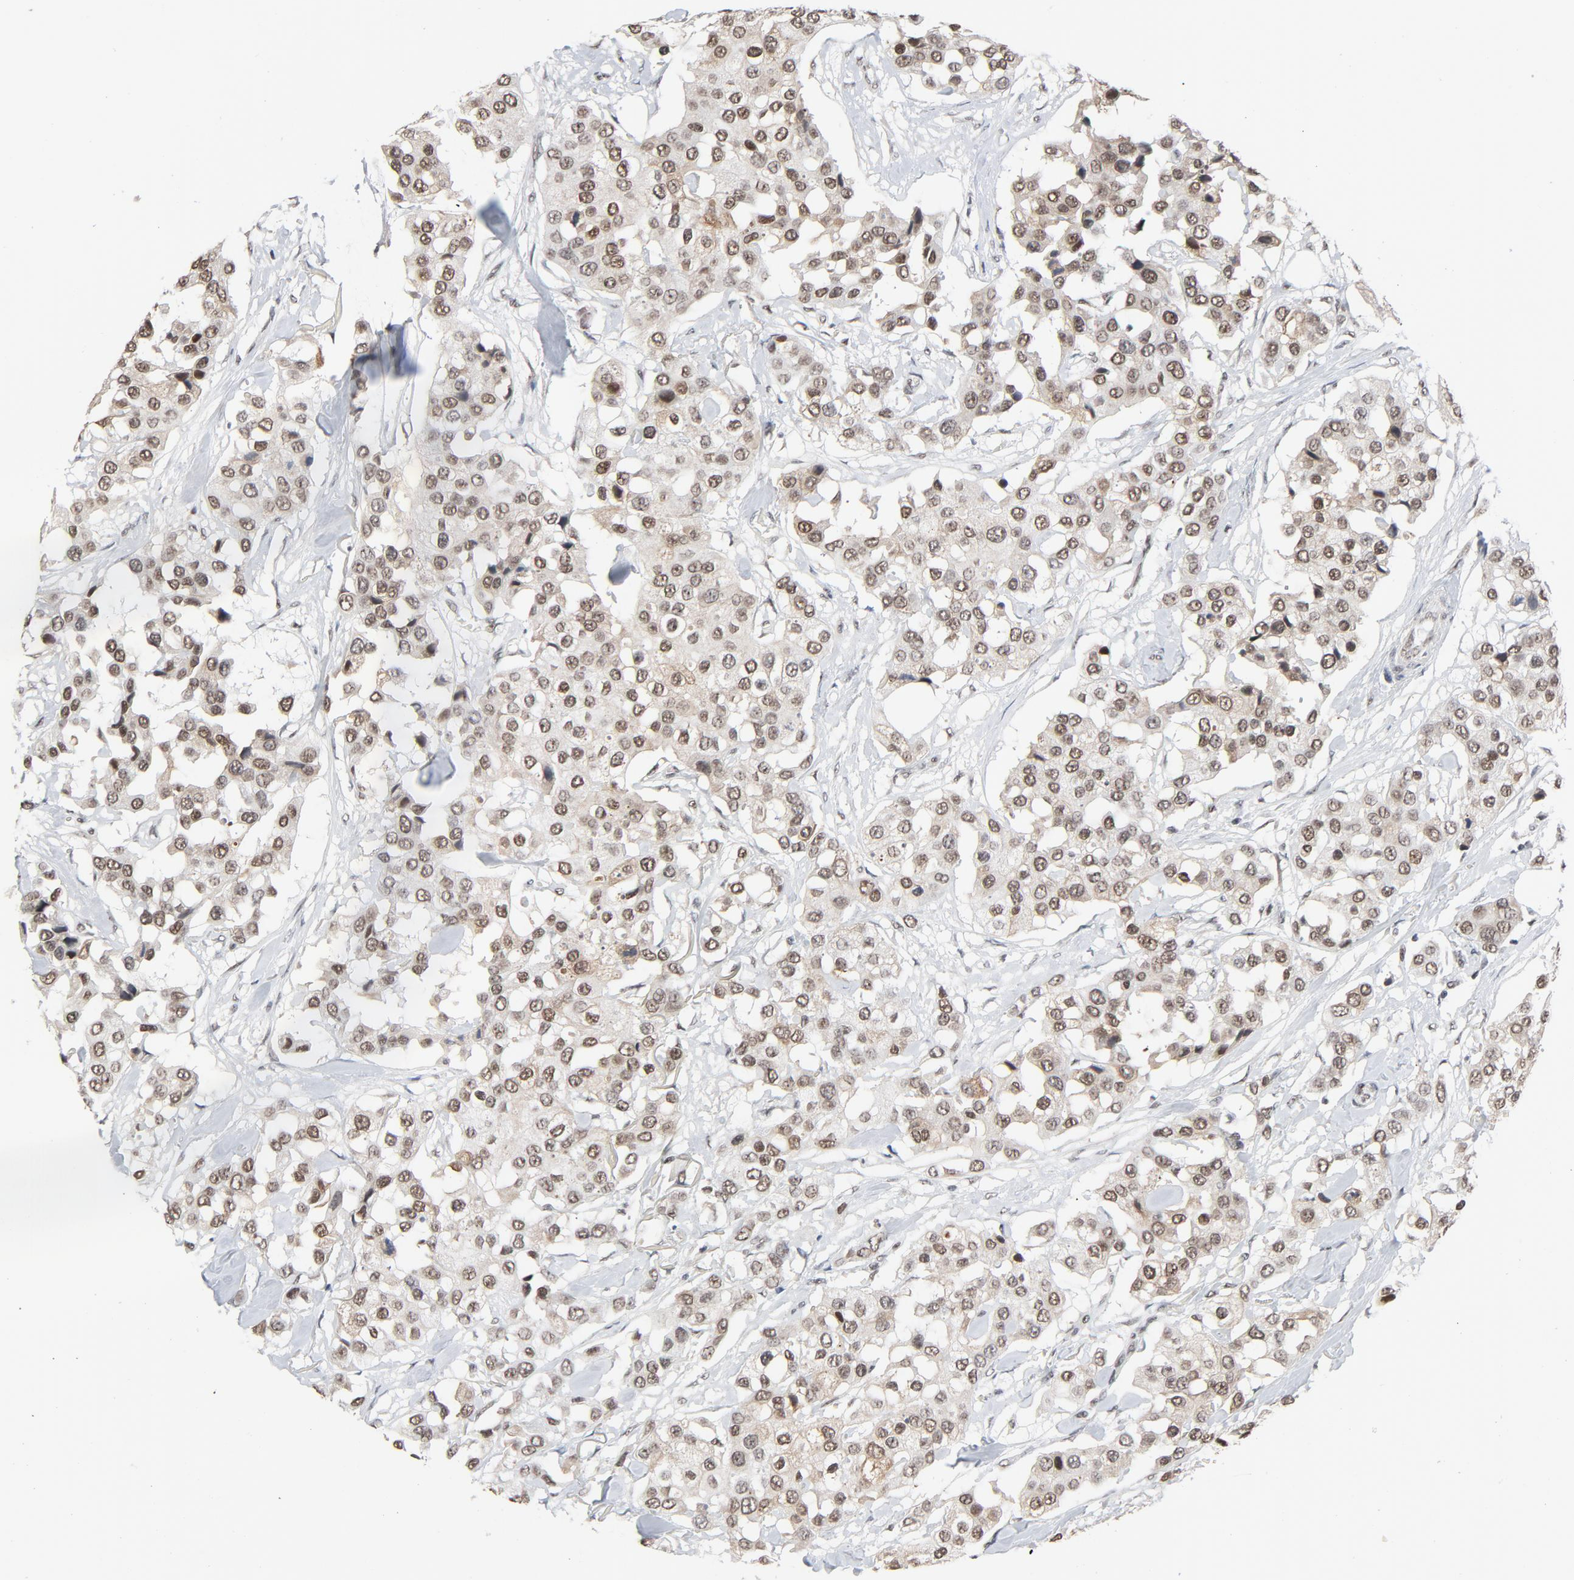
{"staining": {"intensity": "moderate", "quantity": ">75%", "location": "nuclear"}, "tissue": "breast cancer", "cell_type": "Tumor cells", "image_type": "cancer", "snomed": [{"axis": "morphology", "description": "Duct carcinoma"}, {"axis": "topography", "description": "Breast"}], "caption": "Breast cancer tissue demonstrates moderate nuclear staining in about >75% of tumor cells", "gene": "MRE11", "patient": {"sex": "female", "age": 80}}